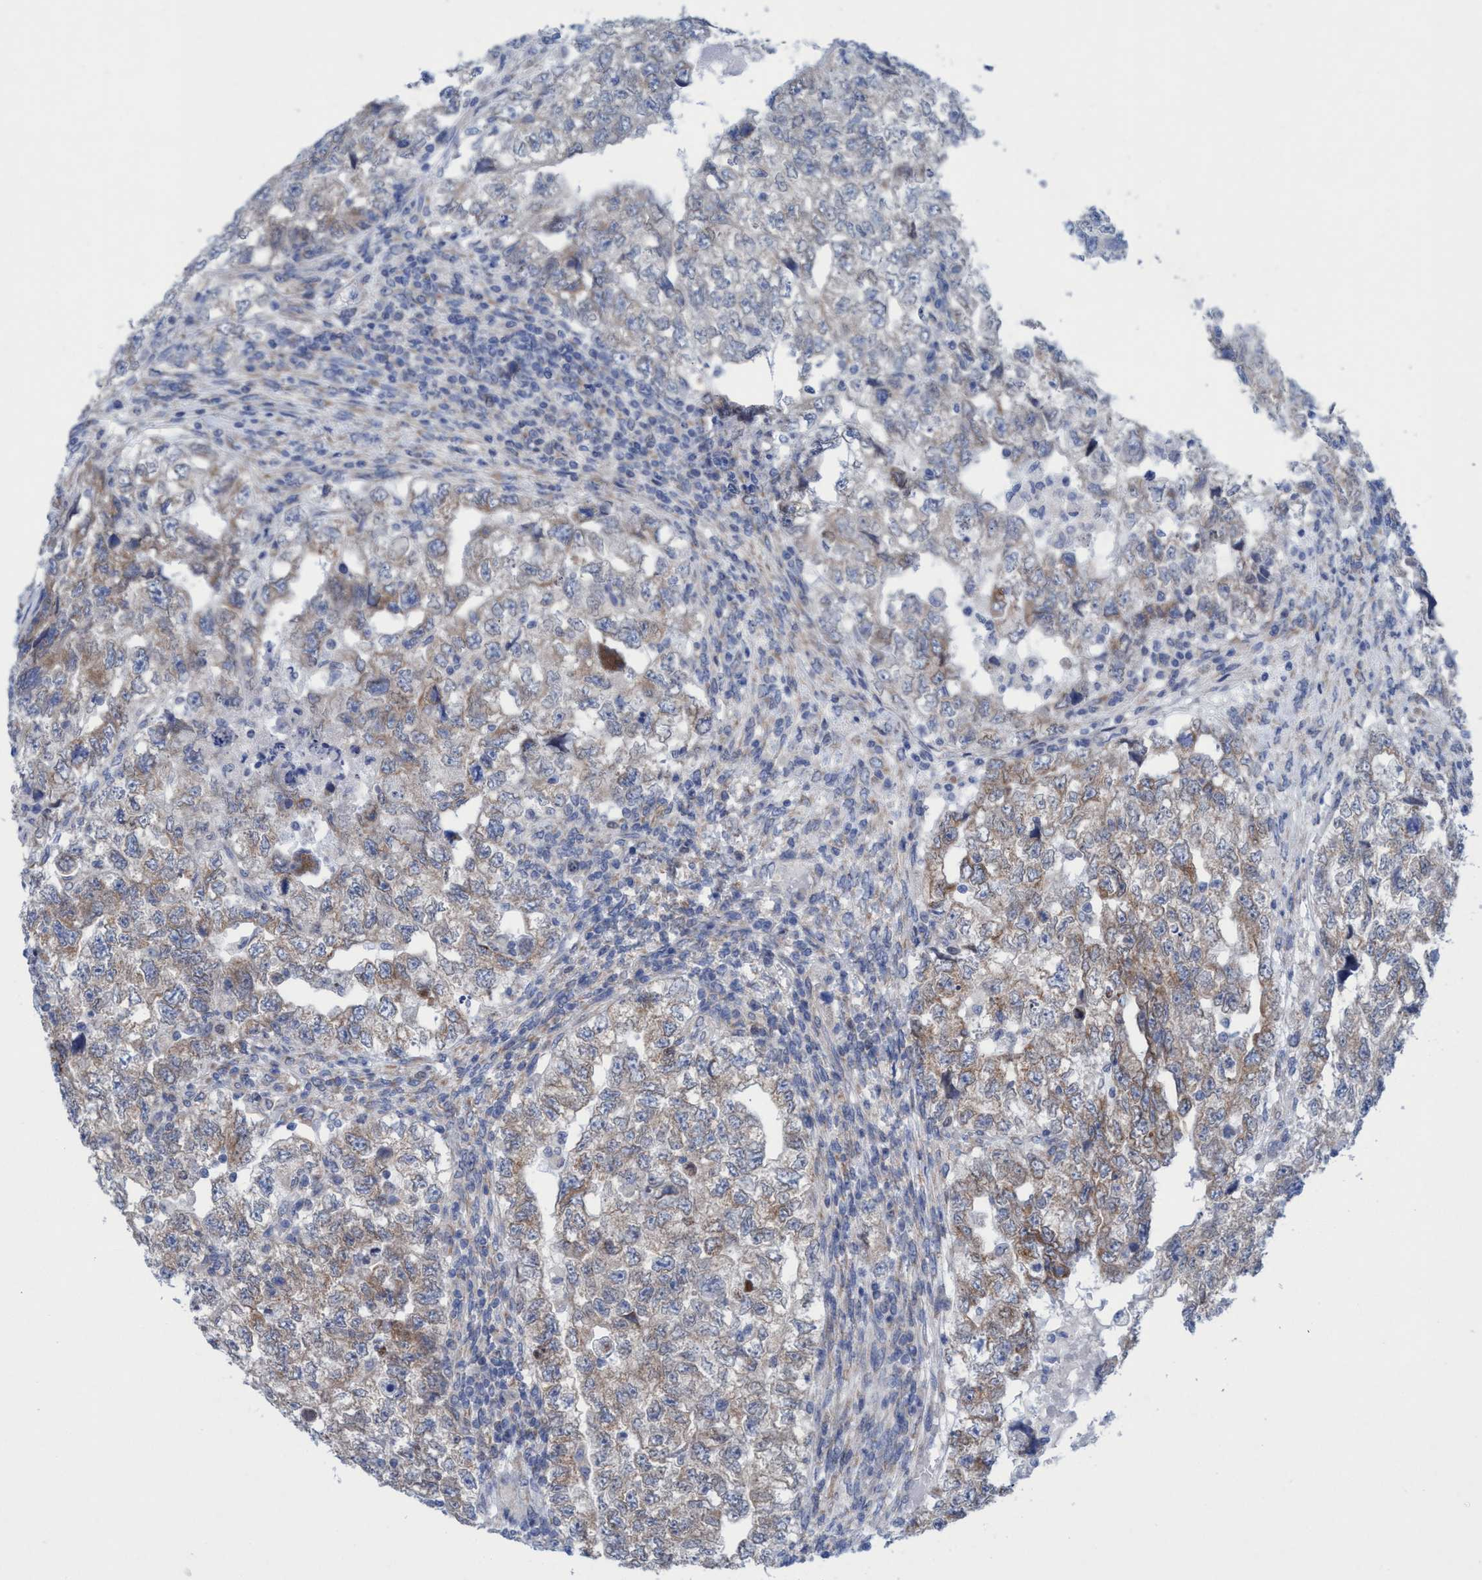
{"staining": {"intensity": "weak", "quantity": "25%-75%", "location": "cytoplasmic/membranous"}, "tissue": "testis cancer", "cell_type": "Tumor cells", "image_type": "cancer", "snomed": [{"axis": "morphology", "description": "Carcinoma, Embryonal, NOS"}, {"axis": "topography", "description": "Testis"}], "caption": "Testis cancer tissue reveals weak cytoplasmic/membranous staining in approximately 25%-75% of tumor cells", "gene": "RSAD1", "patient": {"sex": "male", "age": 36}}